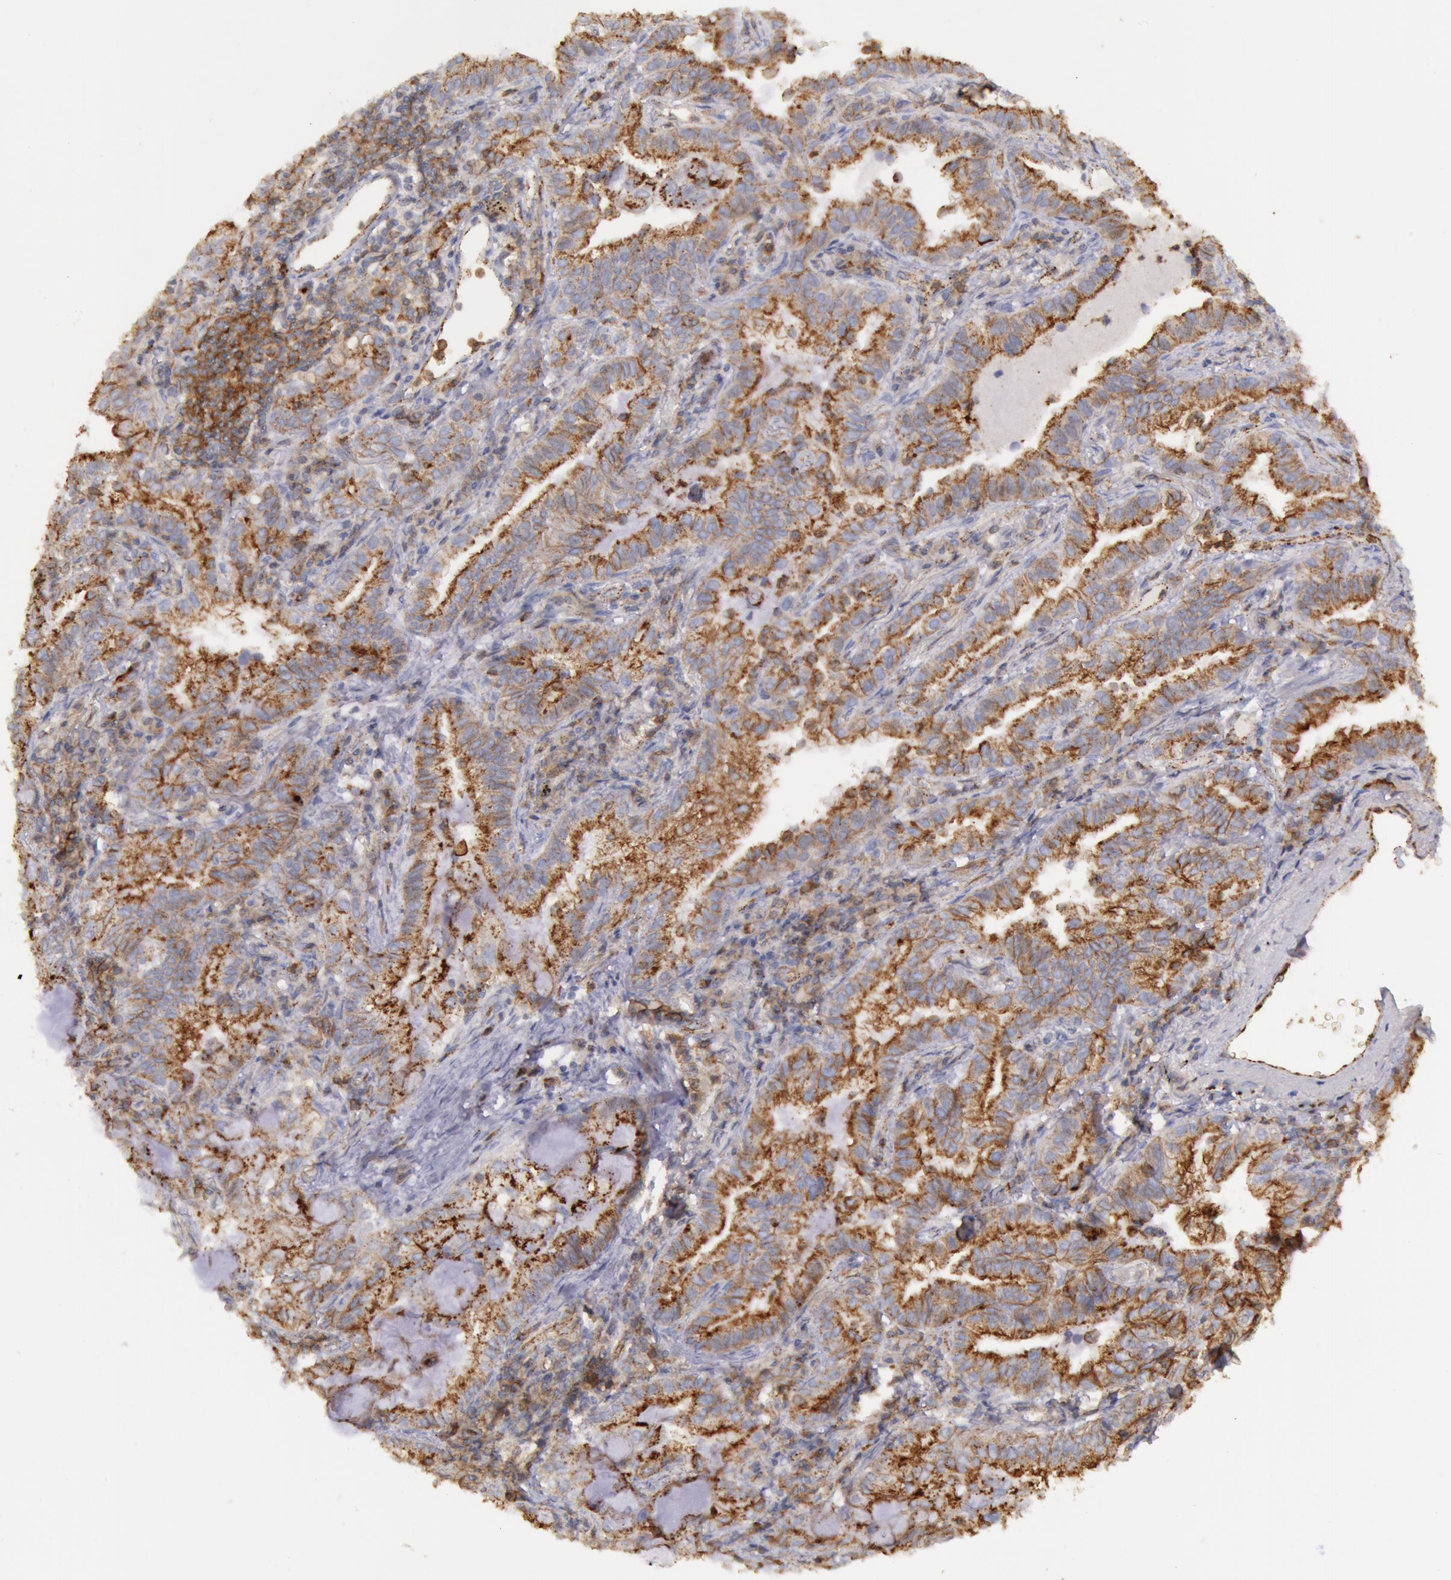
{"staining": {"intensity": "moderate", "quantity": ">75%", "location": "cytoplasmic/membranous"}, "tissue": "lung cancer", "cell_type": "Tumor cells", "image_type": "cancer", "snomed": [{"axis": "morphology", "description": "Adenocarcinoma, NOS"}, {"axis": "topography", "description": "Lung"}], "caption": "Adenocarcinoma (lung) tissue displays moderate cytoplasmic/membranous positivity in approximately >75% of tumor cells, visualized by immunohistochemistry.", "gene": "FLOT2", "patient": {"sex": "female", "age": 50}}